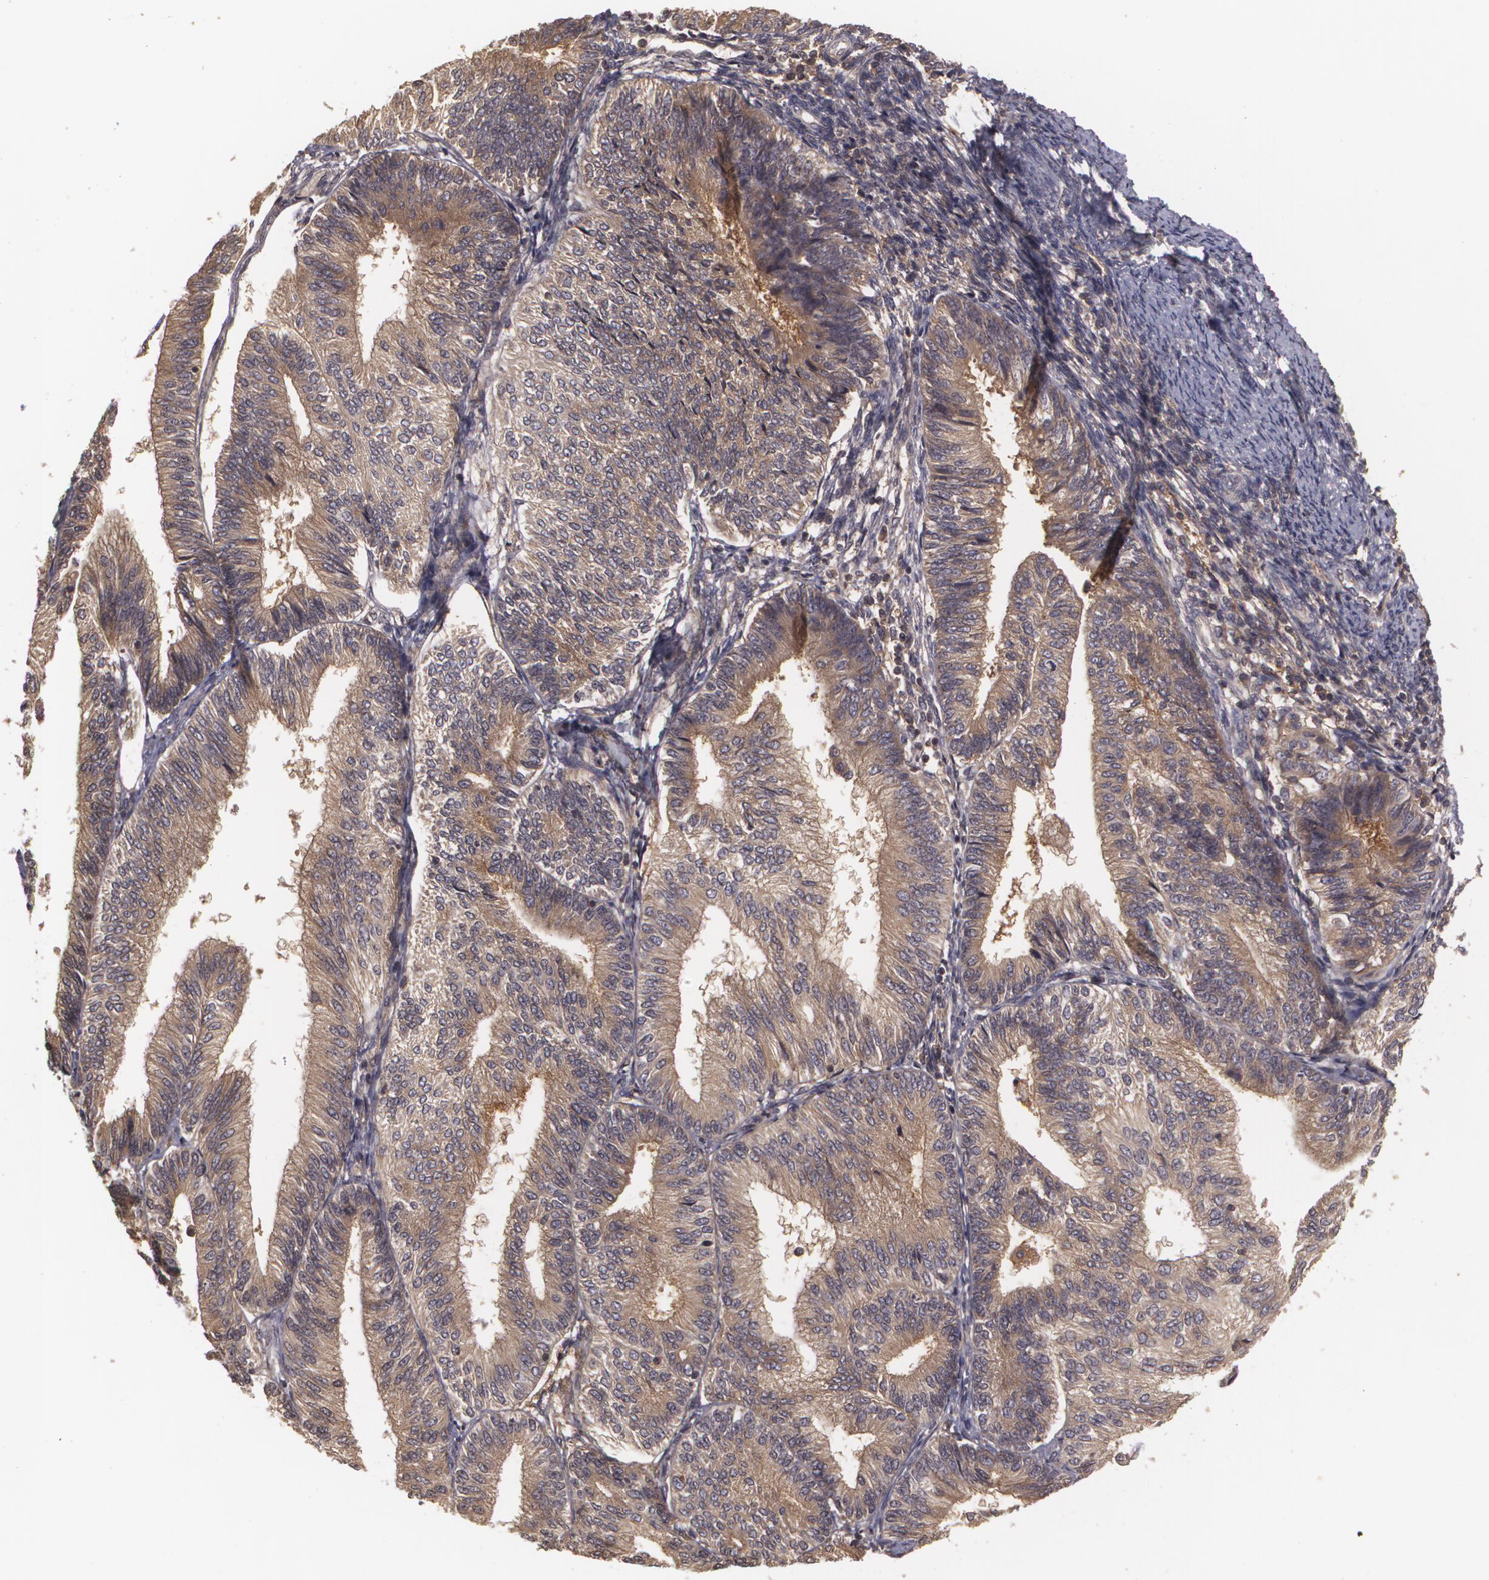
{"staining": {"intensity": "moderate", "quantity": ">75%", "location": "cytoplasmic/membranous"}, "tissue": "endometrial cancer", "cell_type": "Tumor cells", "image_type": "cancer", "snomed": [{"axis": "morphology", "description": "Adenocarcinoma, NOS"}, {"axis": "topography", "description": "Endometrium"}], "caption": "A micrograph showing moderate cytoplasmic/membranous positivity in about >75% of tumor cells in endometrial cancer (adenocarcinoma), as visualized by brown immunohistochemical staining.", "gene": "HRAS", "patient": {"sex": "female", "age": 55}}